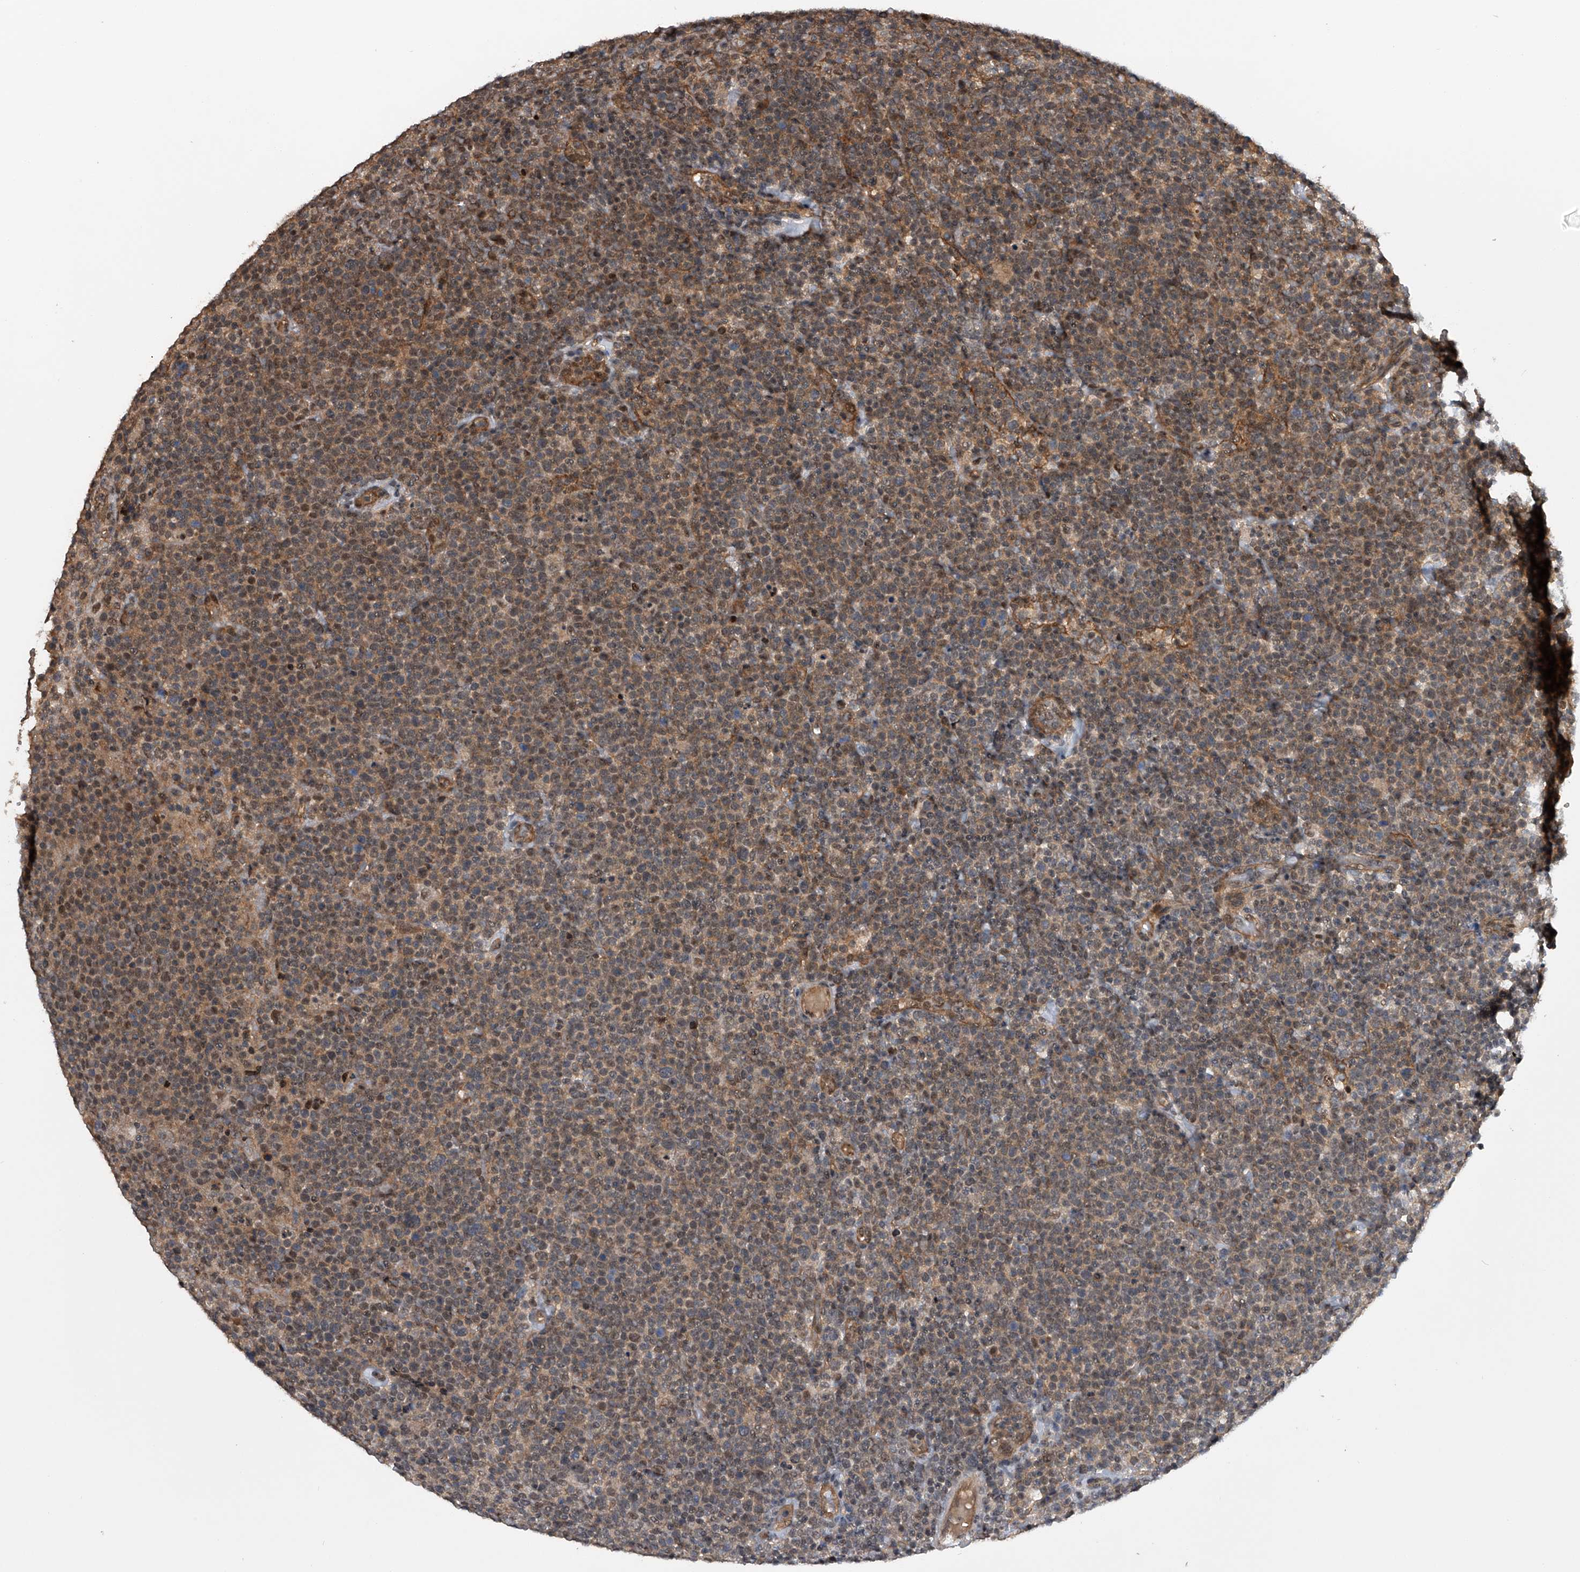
{"staining": {"intensity": "weak", "quantity": "25%-75%", "location": "cytoplasmic/membranous,nuclear"}, "tissue": "lymphoma", "cell_type": "Tumor cells", "image_type": "cancer", "snomed": [{"axis": "morphology", "description": "Malignant lymphoma, non-Hodgkin's type, High grade"}, {"axis": "topography", "description": "Lymph node"}], "caption": "Immunohistochemical staining of high-grade malignant lymphoma, non-Hodgkin's type displays weak cytoplasmic/membranous and nuclear protein expression in about 25%-75% of tumor cells. (DAB IHC, brown staining for protein, blue staining for nuclei).", "gene": "SLC12A8", "patient": {"sex": "male", "age": 61}}